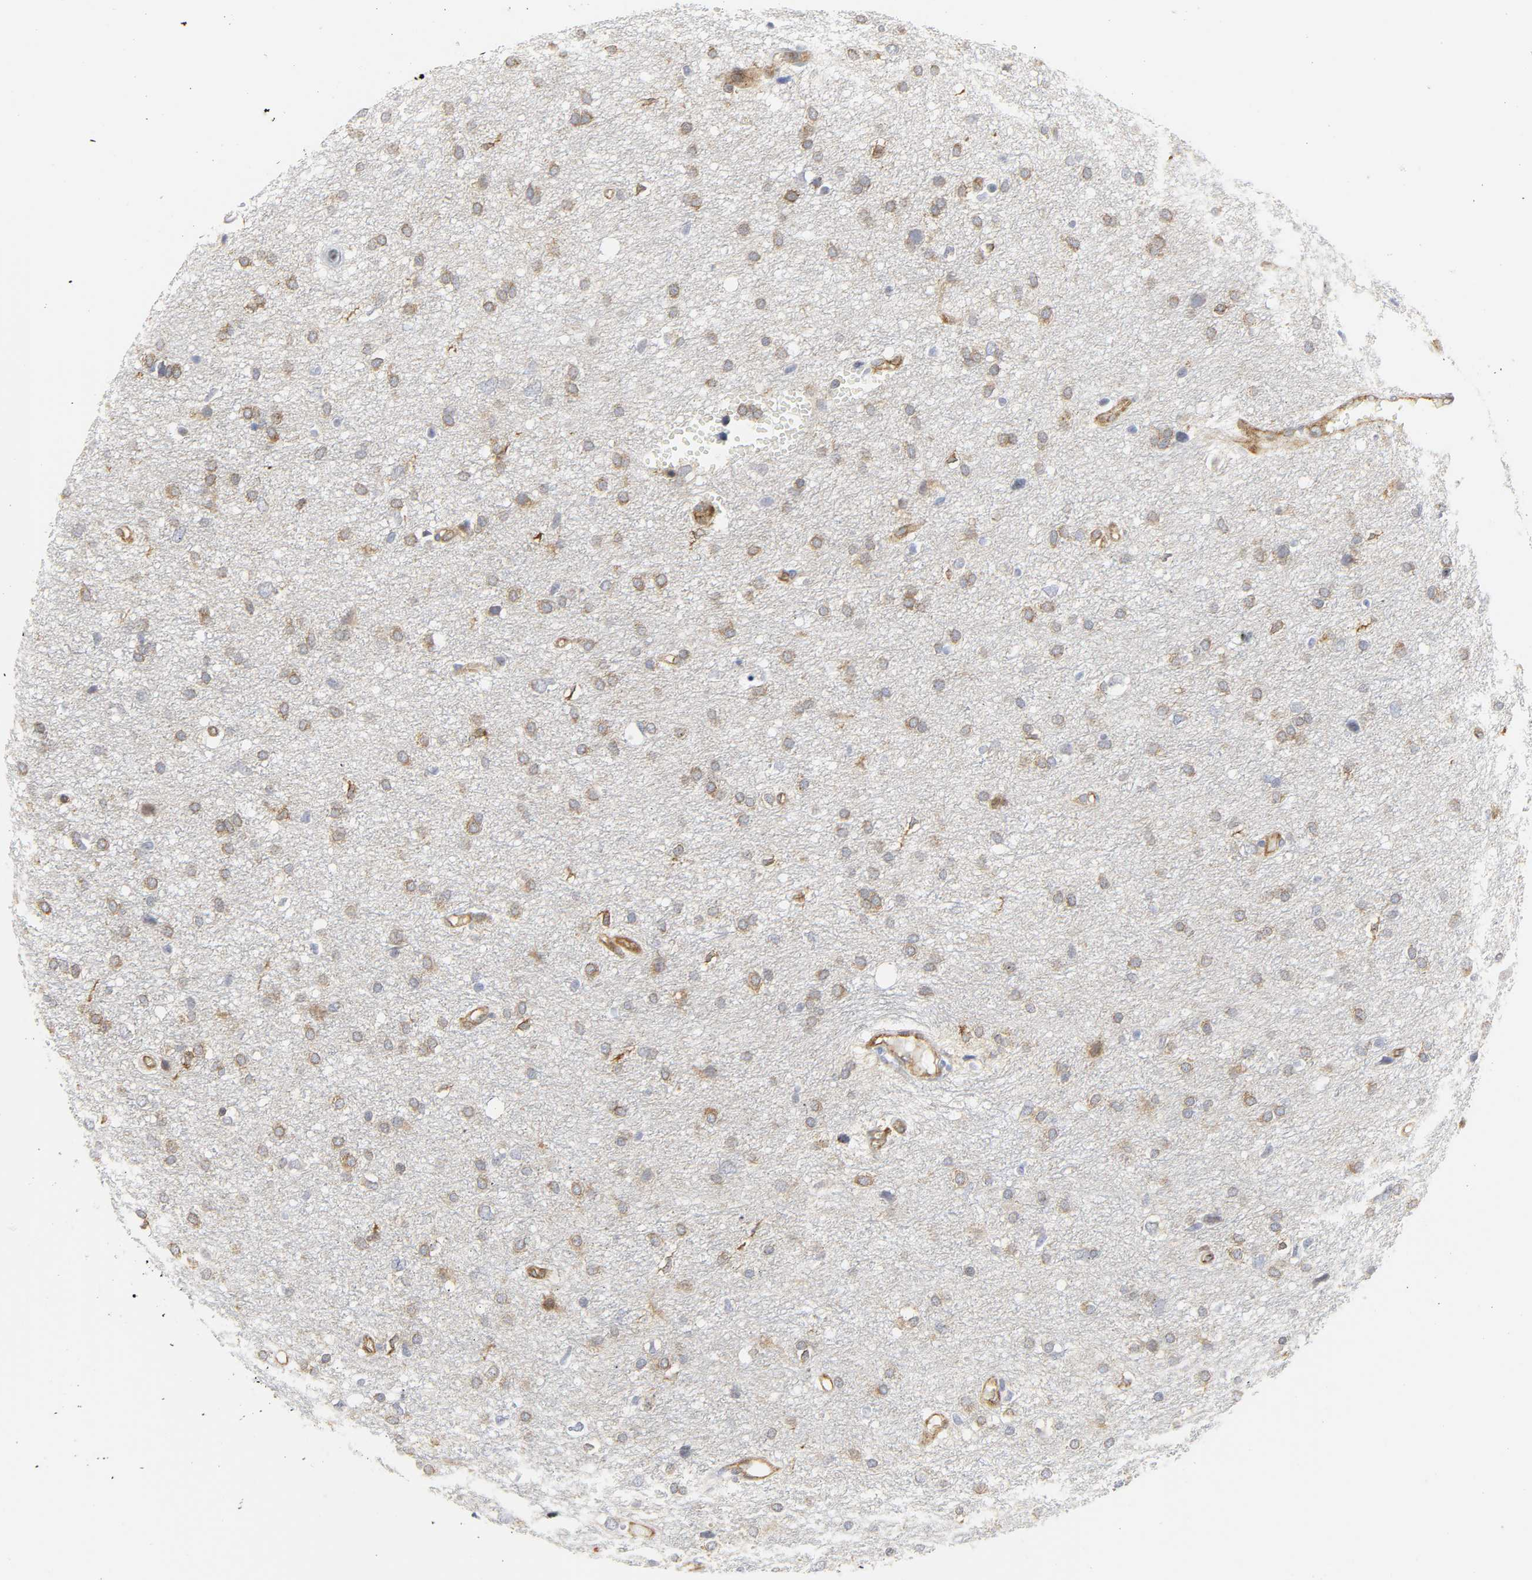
{"staining": {"intensity": "weak", "quantity": ">75%", "location": "cytoplasmic/membranous"}, "tissue": "glioma", "cell_type": "Tumor cells", "image_type": "cancer", "snomed": [{"axis": "morphology", "description": "Glioma, malignant, High grade"}, {"axis": "topography", "description": "Brain"}], "caption": "Immunohistochemistry (IHC) (DAB (3,3'-diaminobenzidine)) staining of human glioma shows weak cytoplasmic/membranous protein expression in about >75% of tumor cells. (DAB (3,3'-diaminobenzidine) IHC, brown staining for protein, blue staining for nuclei).", "gene": "DOCK1", "patient": {"sex": "female", "age": 59}}